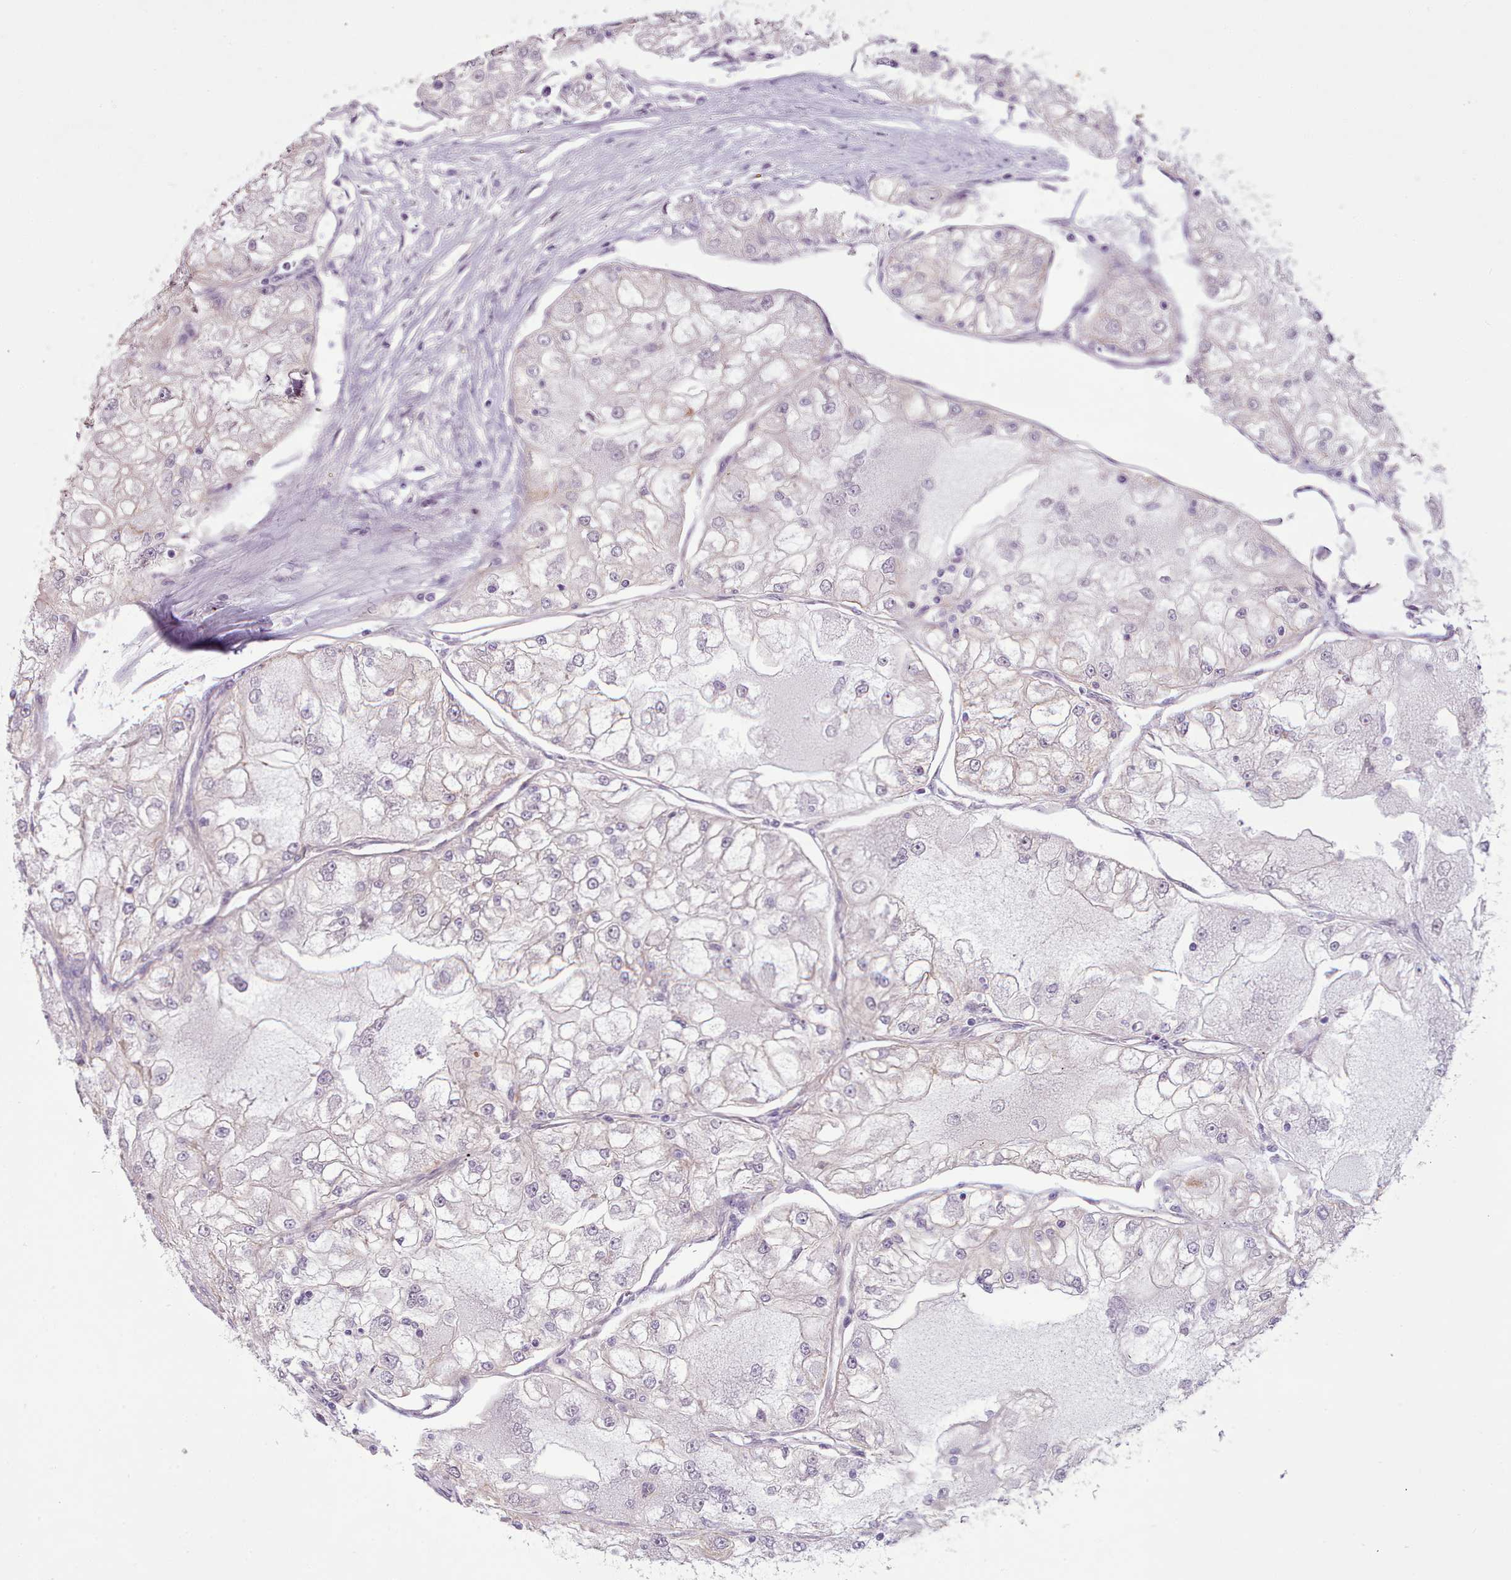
{"staining": {"intensity": "negative", "quantity": "none", "location": "none"}, "tissue": "renal cancer", "cell_type": "Tumor cells", "image_type": "cancer", "snomed": [{"axis": "morphology", "description": "Adenocarcinoma, NOS"}, {"axis": "topography", "description": "Kidney"}], "caption": "Tumor cells show no significant protein positivity in adenocarcinoma (renal).", "gene": "PLD4", "patient": {"sex": "female", "age": 72}}